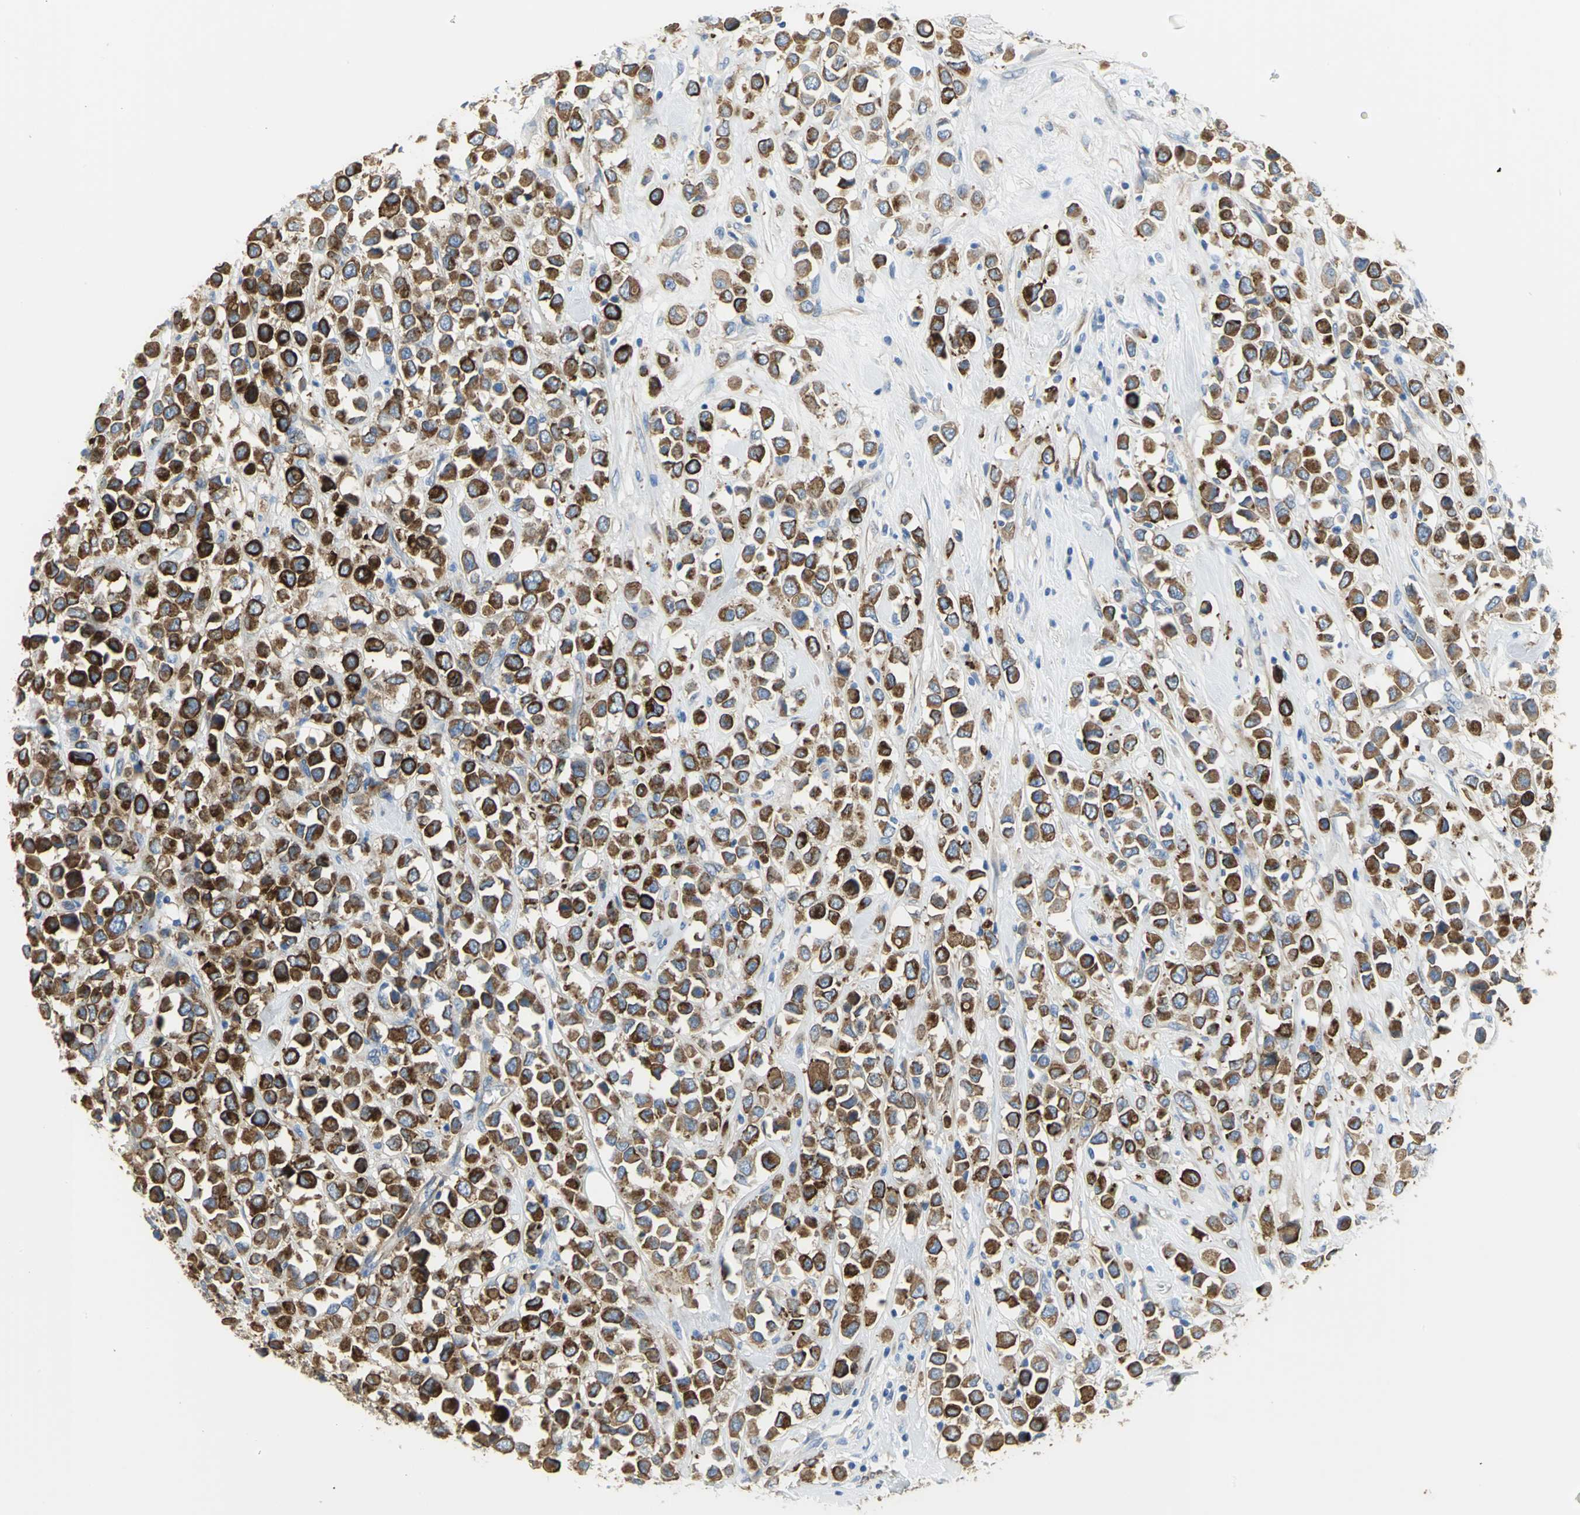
{"staining": {"intensity": "strong", "quantity": ">75%", "location": "cytoplasmic/membranous"}, "tissue": "breast cancer", "cell_type": "Tumor cells", "image_type": "cancer", "snomed": [{"axis": "morphology", "description": "Duct carcinoma"}, {"axis": "topography", "description": "Breast"}], "caption": "The immunohistochemical stain highlights strong cytoplasmic/membranous staining in tumor cells of breast cancer tissue.", "gene": "FLNB", "patient": {"sex": "female", "age": 61}}